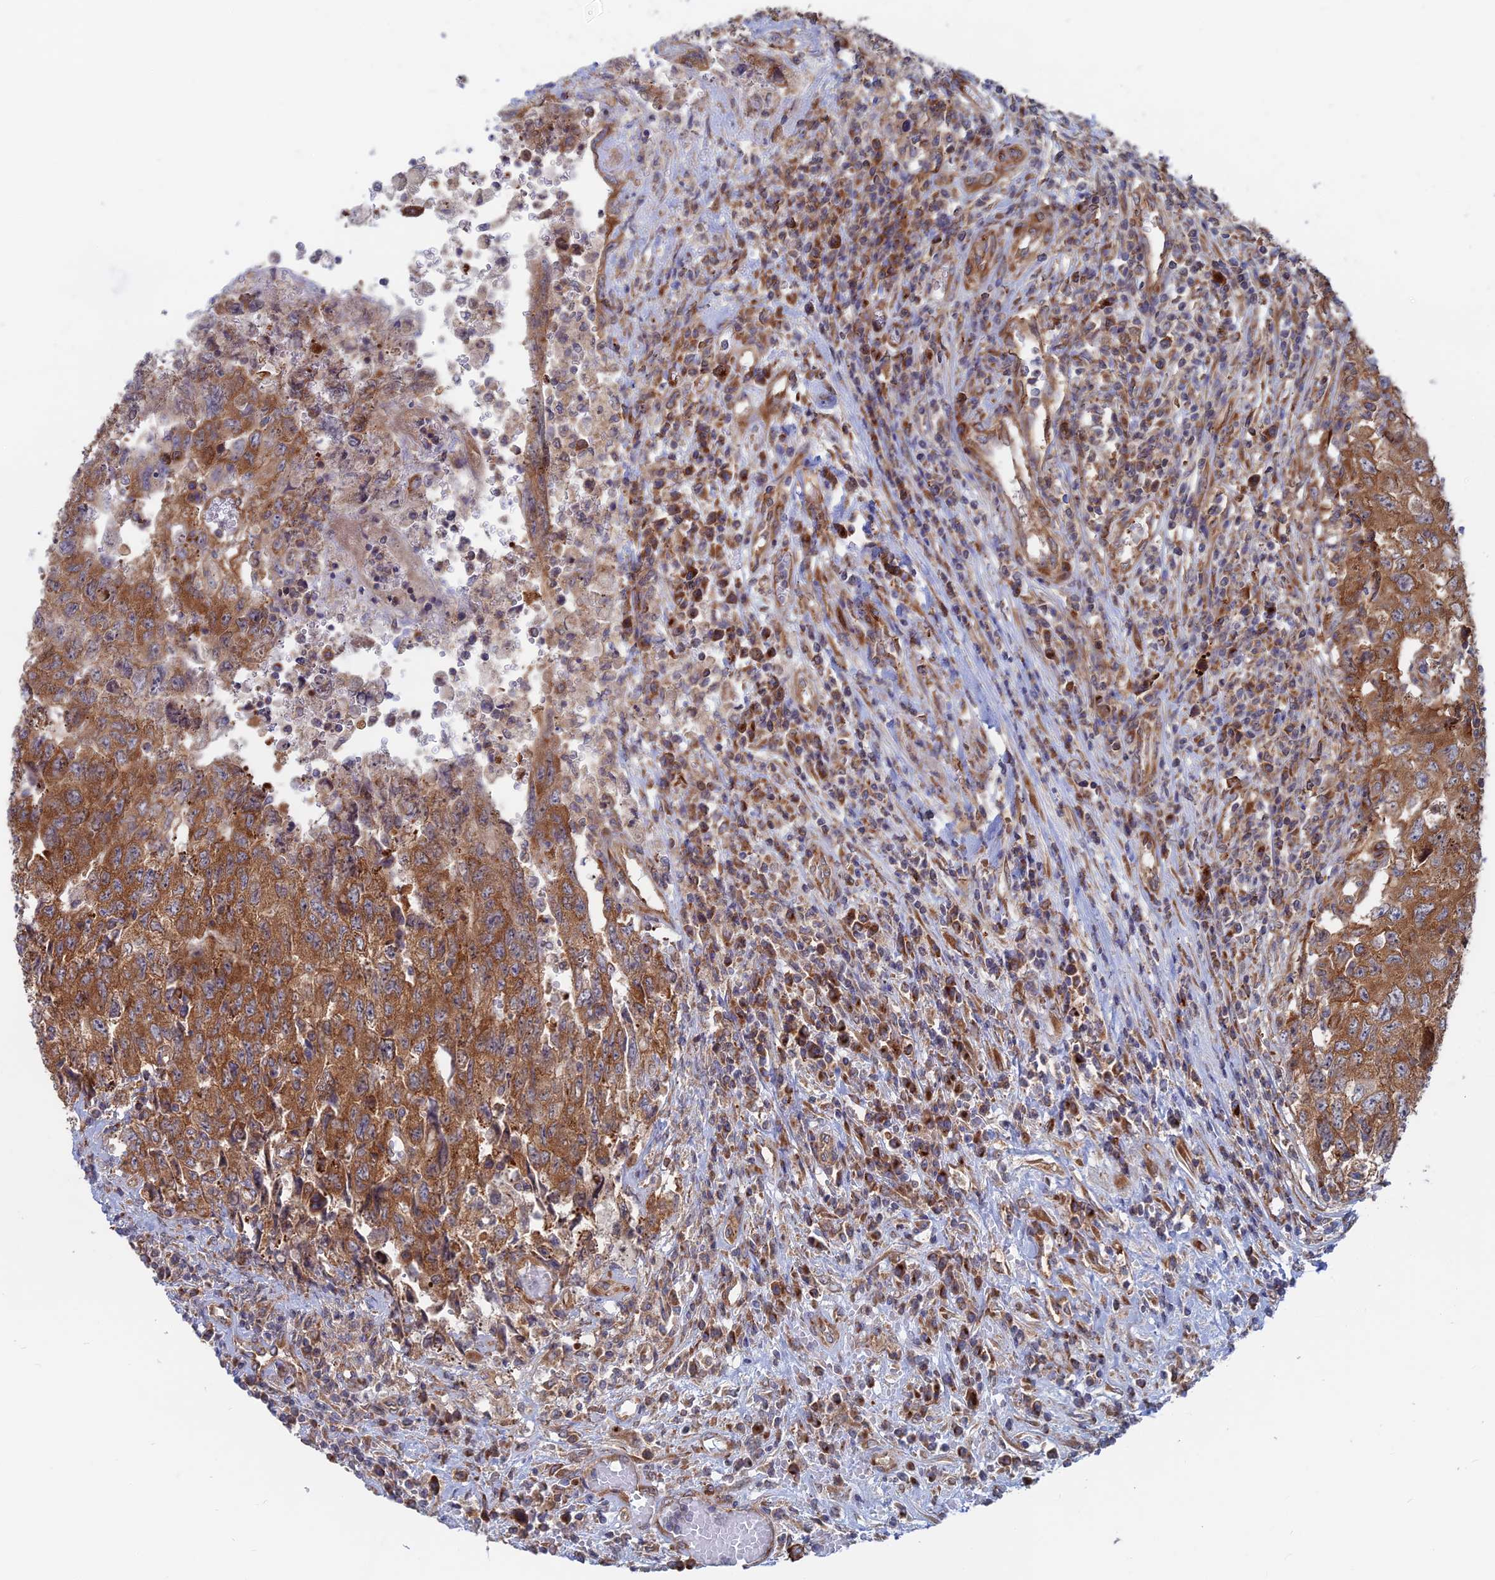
{"staining": {"intensity": "moderate", "quantity": ">75%", "location": "cytoplasmic/membranous"}, "tissue": "testis cancer", "cell_type": "Tumor cells", "image_type": "cancer", "snomed": [{"axis": "morphology", "description": "Carcinoma, Embryonal, NOS"}, {"axis": "topography", "description": "Testis"}], "caption": "Tumor cells display medium levels of moderate cytoplasmic/membranous expression in about >75% of cells in human testis cancer (embryonal carcinoma).", "gene": "TBC1D30", "patient": {"sex": "male", "age": 34}}